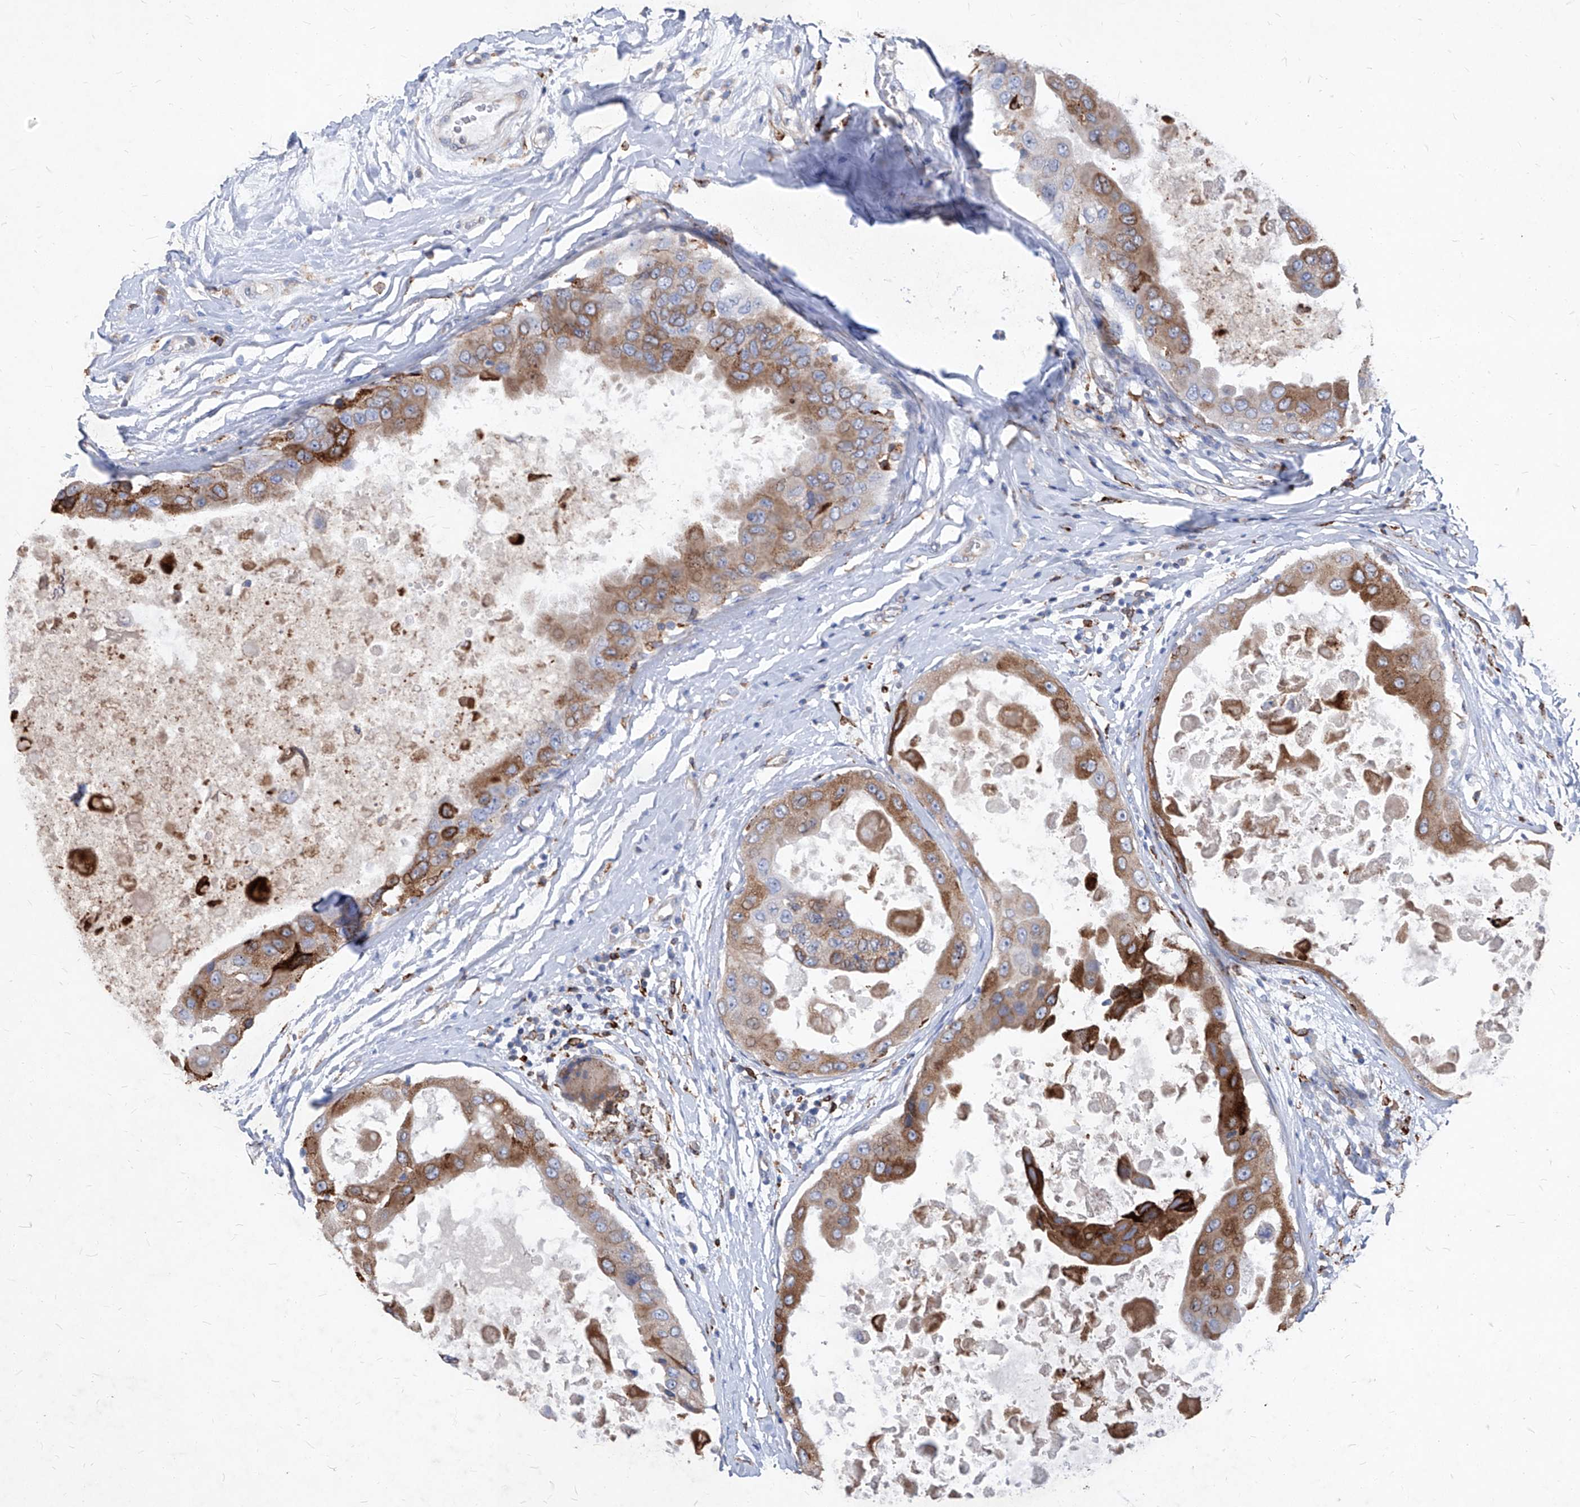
{"staining": {"intensity": "moderate", "quantity": ">75%", "location": "cytoplasmic/membranous"}, "tissue": "breast cancer", "cell_type": "Tumor cells", "image_type": "cancer", "snomed": [{"axis": "morphology", "description": "Duct carcinoma"}, {"axis": "topography", "description": "Breast"}], "caption": "The histopathology image exhibits staining of breast cancer (invasive ductal carcinoma), revealing moderate cytoplasmic/membranous protein expression (brown color) within tumor cells. (DAB IHC, brown staining for protein, blue staining for nuclei).", "gene": "UBOX5", "patient": {"sex": "female", "age": 27}}